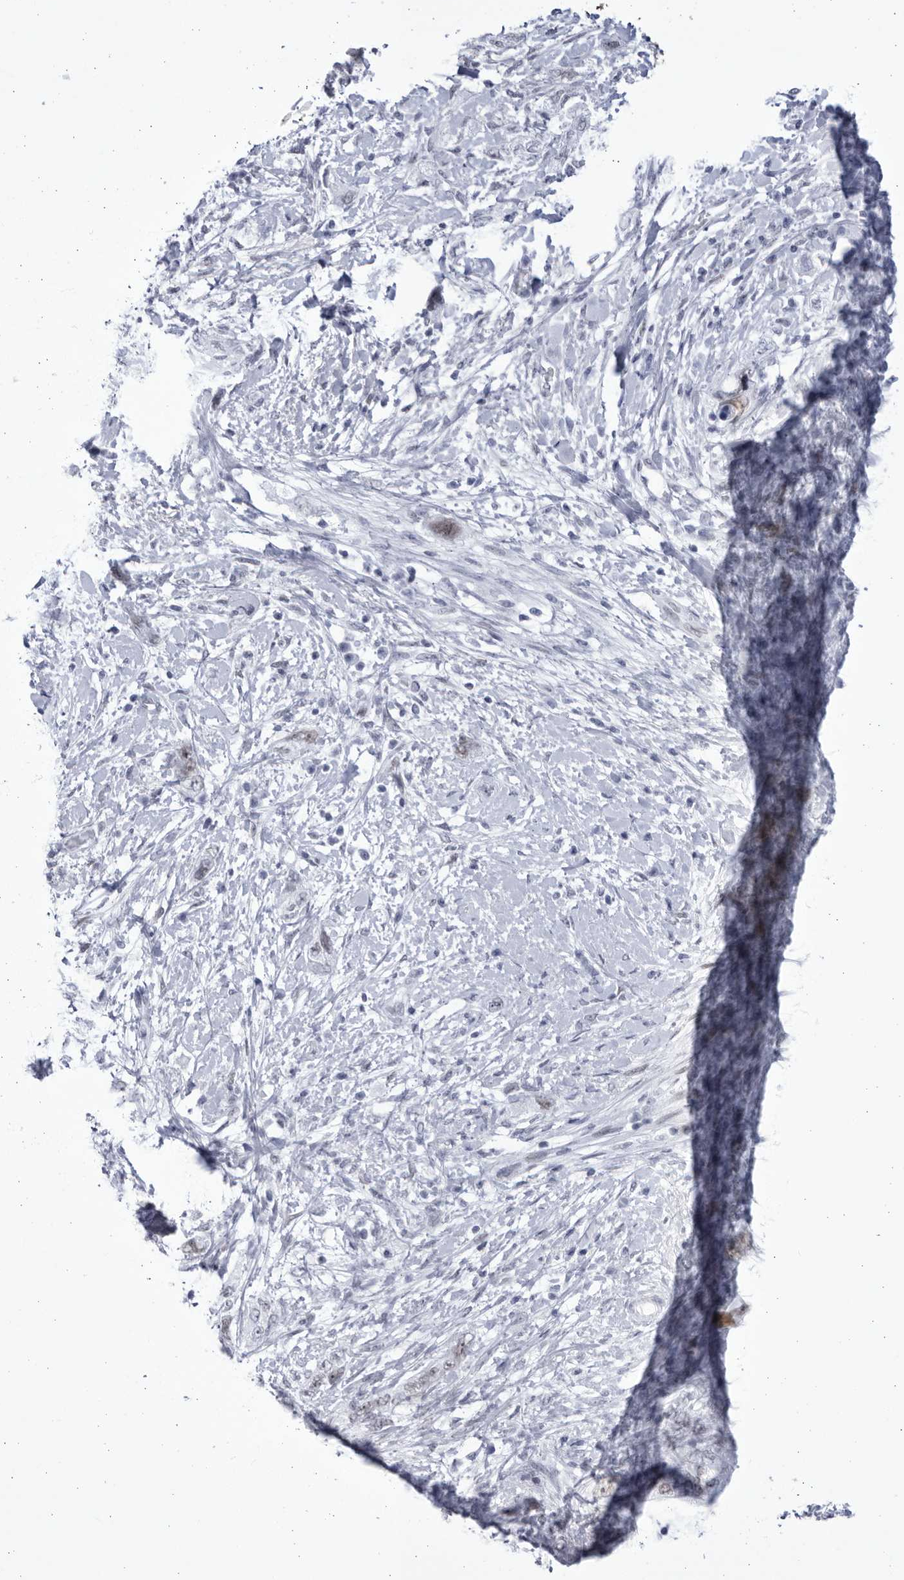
{"staining": {"intensity": "weak", "quantity": "<25%", "location": "nuclear"}, "tissue": "pancreatic cancer", "cell_type": "Tumor cells", "image_type": "cancer", "snomed": [{"axis": "morphology", "description": "Adenocarcinoma, NOS"}, {"axis": "topography", "description": "Pancreas"}], "caption": "Immunohistochemical staining of pancreatic adenocarcinoma displays no significant expression in tumor cells. (DAB IHC visualized using brightfield microscopy, high magnification).", "gene": "CCDC181", "patient": {"sex": "female", "age": 73}}